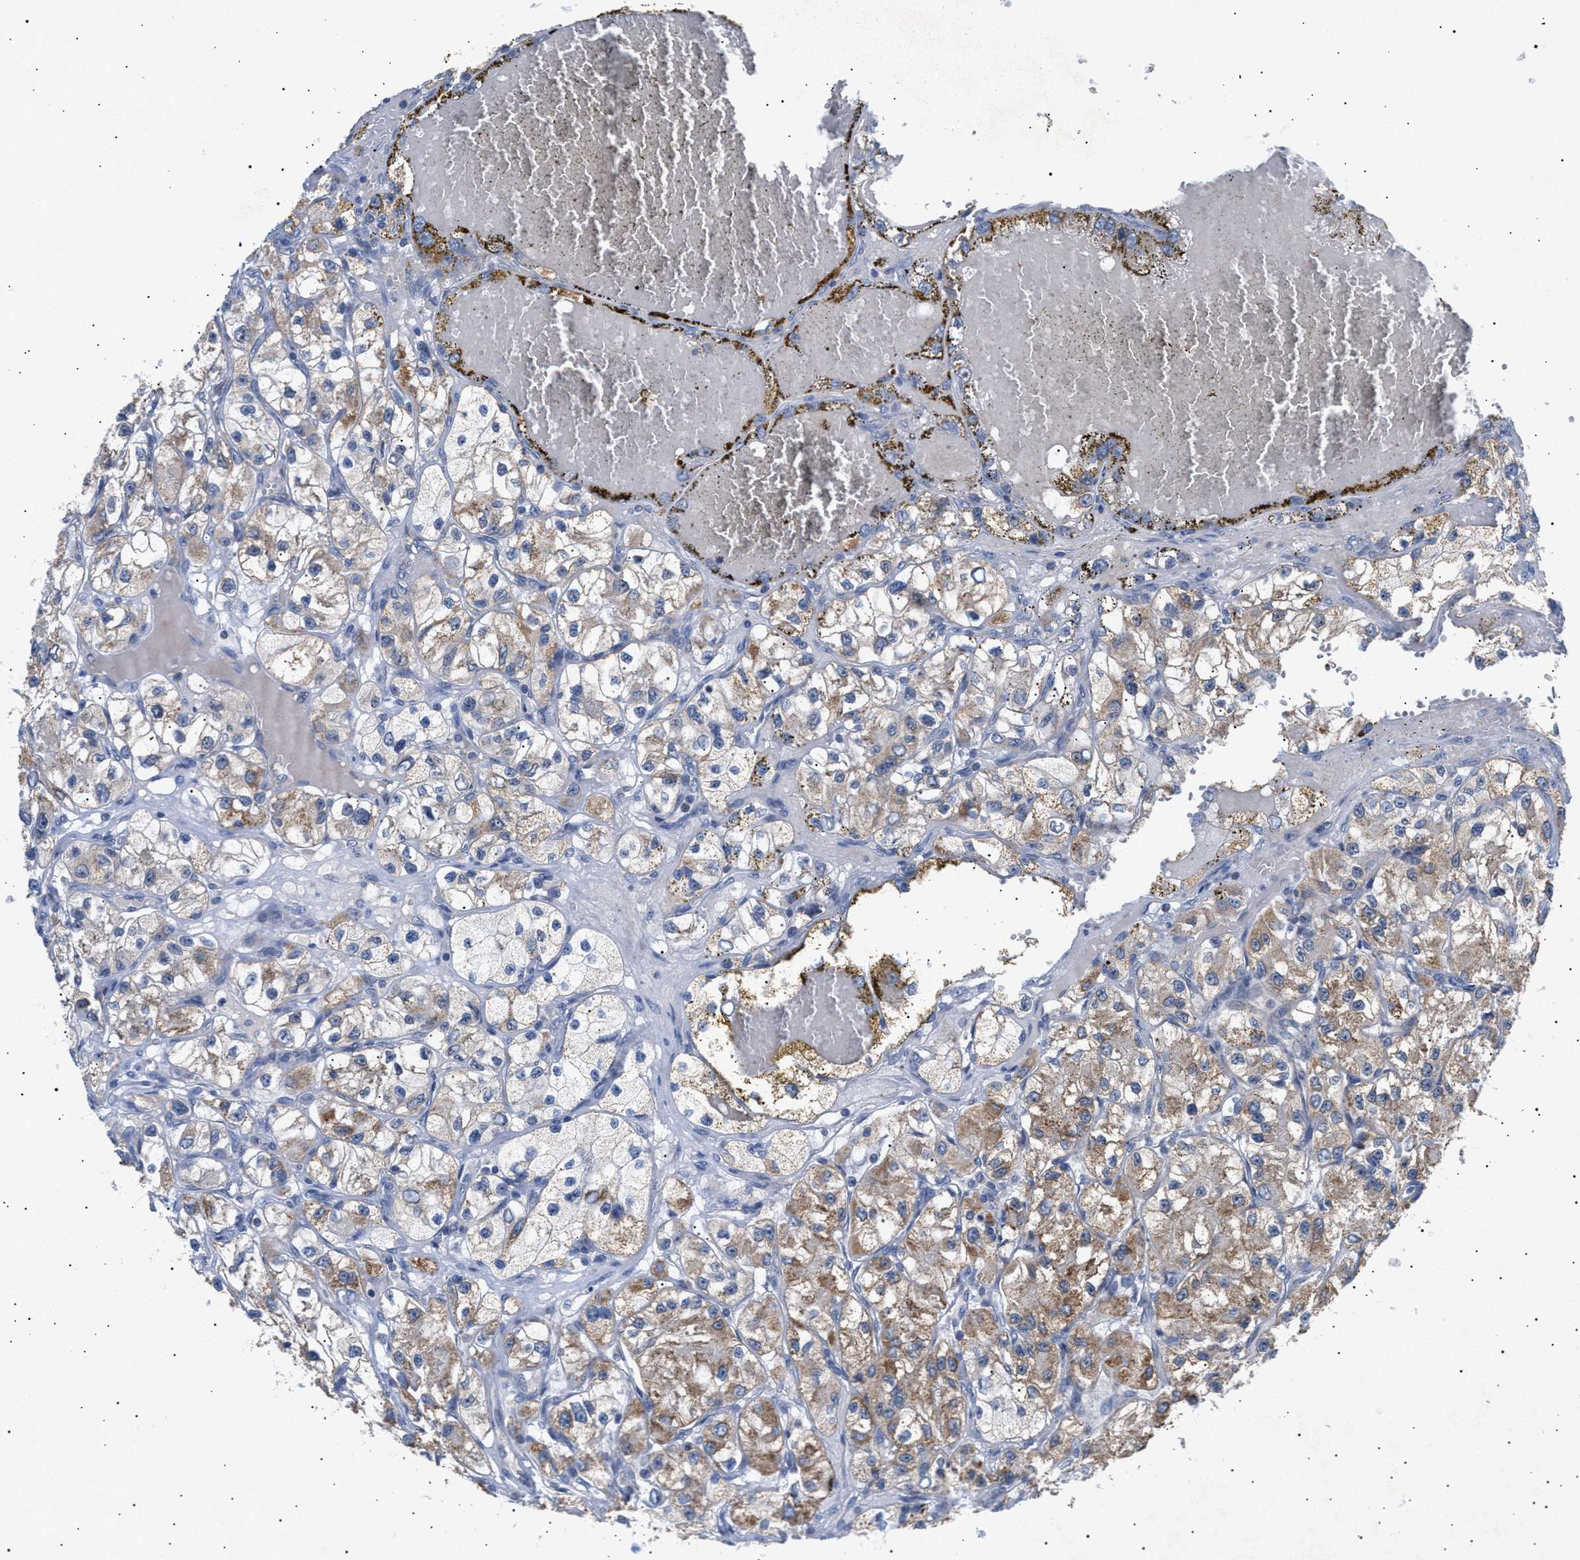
{"staining": {"intensity": "moderate", "quantity": "25%-75%", "location": "cytoplasmic/membranous"}, "tissue": "renal cancer", "cell_type": "Tumor cells", "image_type": "cancer", "snomed": [{"axis": "morphology", "description": "Adenocarcinoma, NOS"}, {"axis": "topography", "description": "Kidney"}], "caption": "Tumor cells display moderate cytoplasmic/membranous positivity in approximately 25%-75% of cells in renal cancer (adenocarcinoma). (IHC, brightfield microscopy, high magnification).", "gene": "SIRT5", "patient": {"sex": "female", "age": 57}}